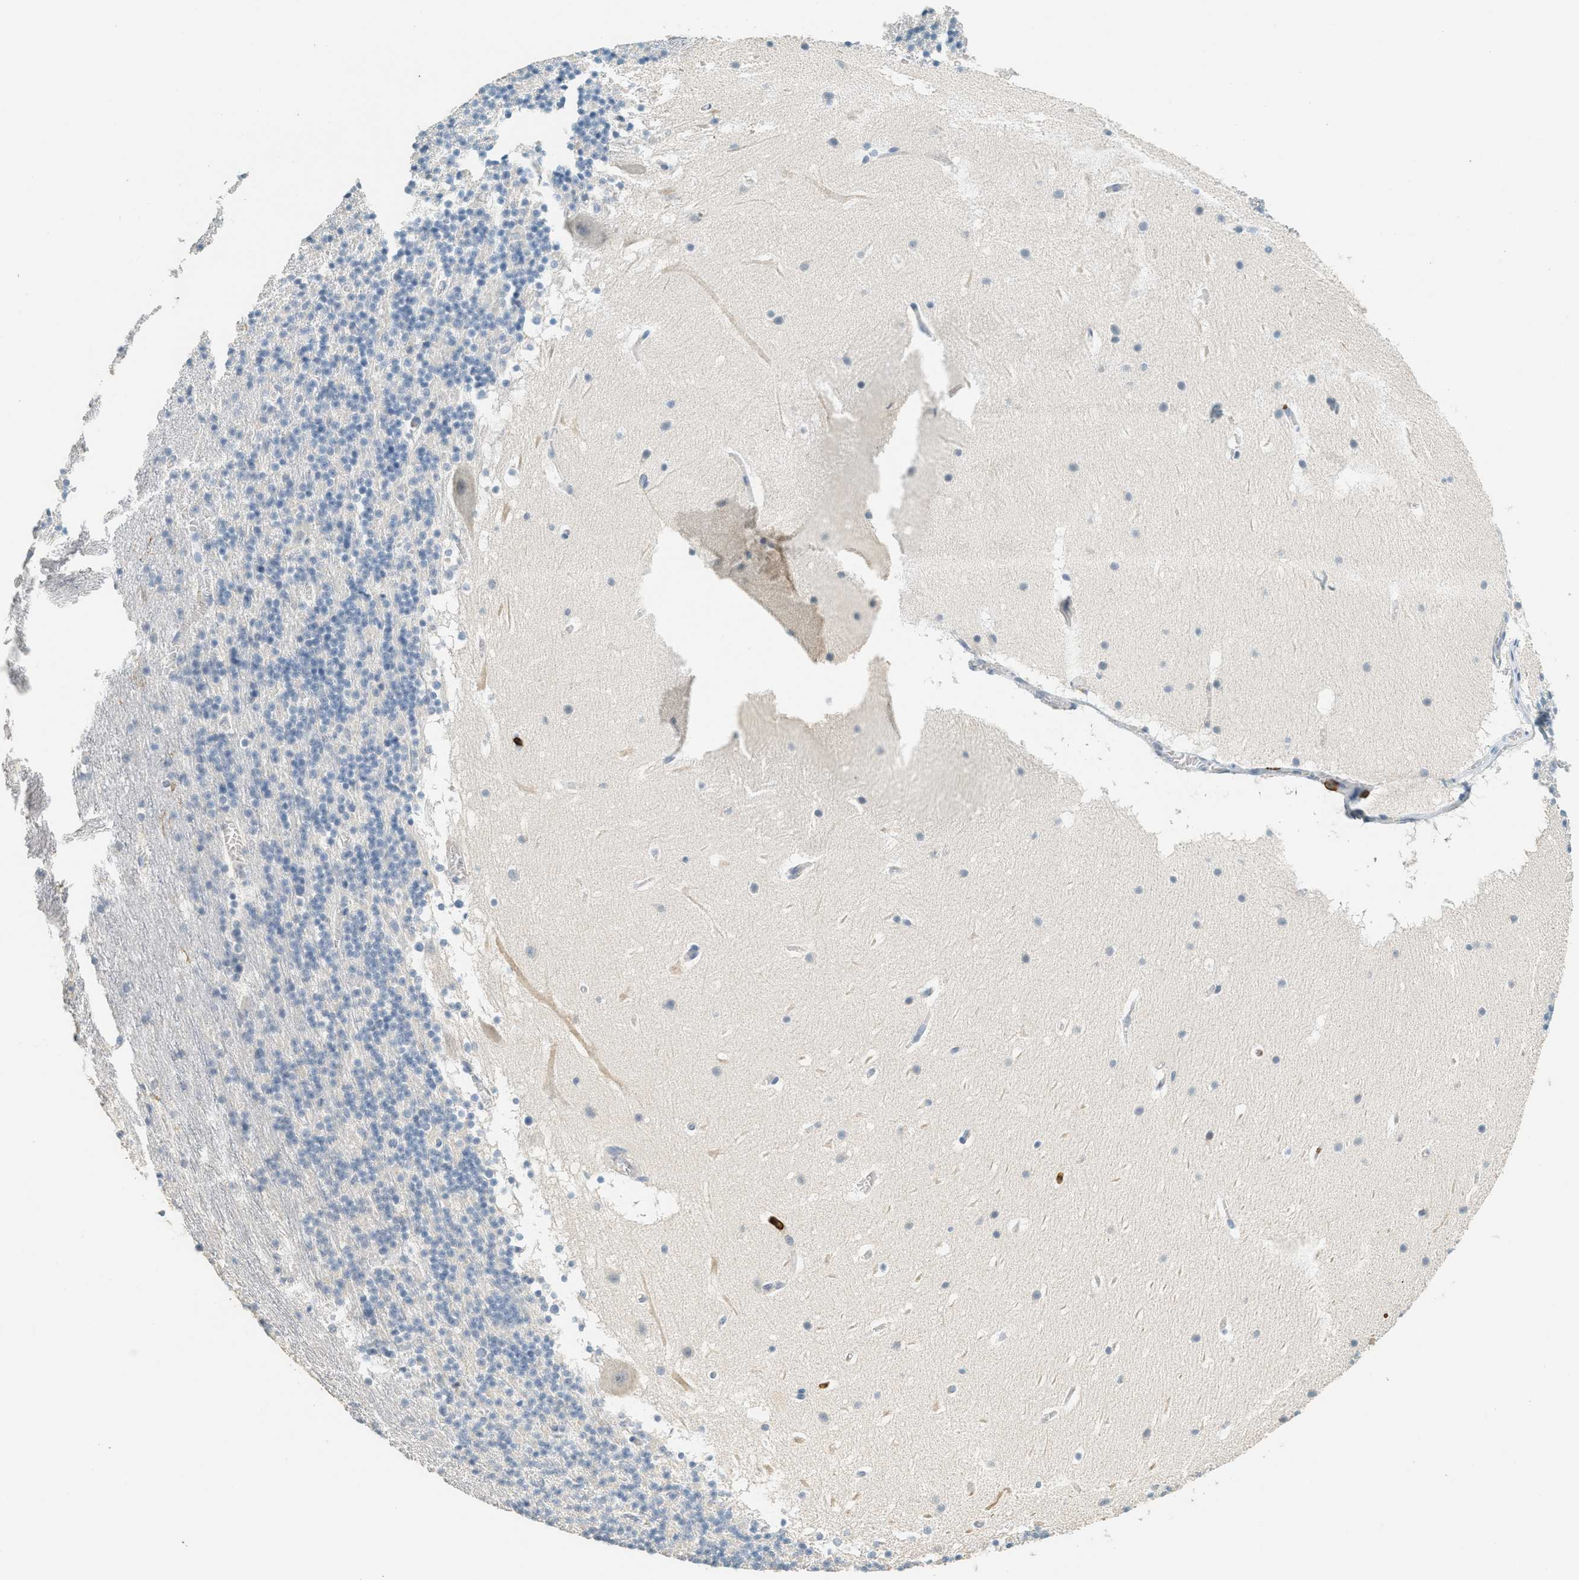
{"staining": {"intensity": "negative", "quantity": "none", "location": "none"}, "tissue": "cerebellum", "cell_type": "Cells in granular layer", "image_type": "normal", "snomed": [{"axis": "morphology", "description": "Normal tissue, NOS"}, {"axis": "topography", "description": "Cerebellum"}], "caption": "Benign cerebellum was stained to show a protein in brown. There is no significant expression in cells in granular layer. (IHC, brightfield microscopy, high magnification).", "gene": "LSP1", "patient": {"sex": "male", "age": 45}}